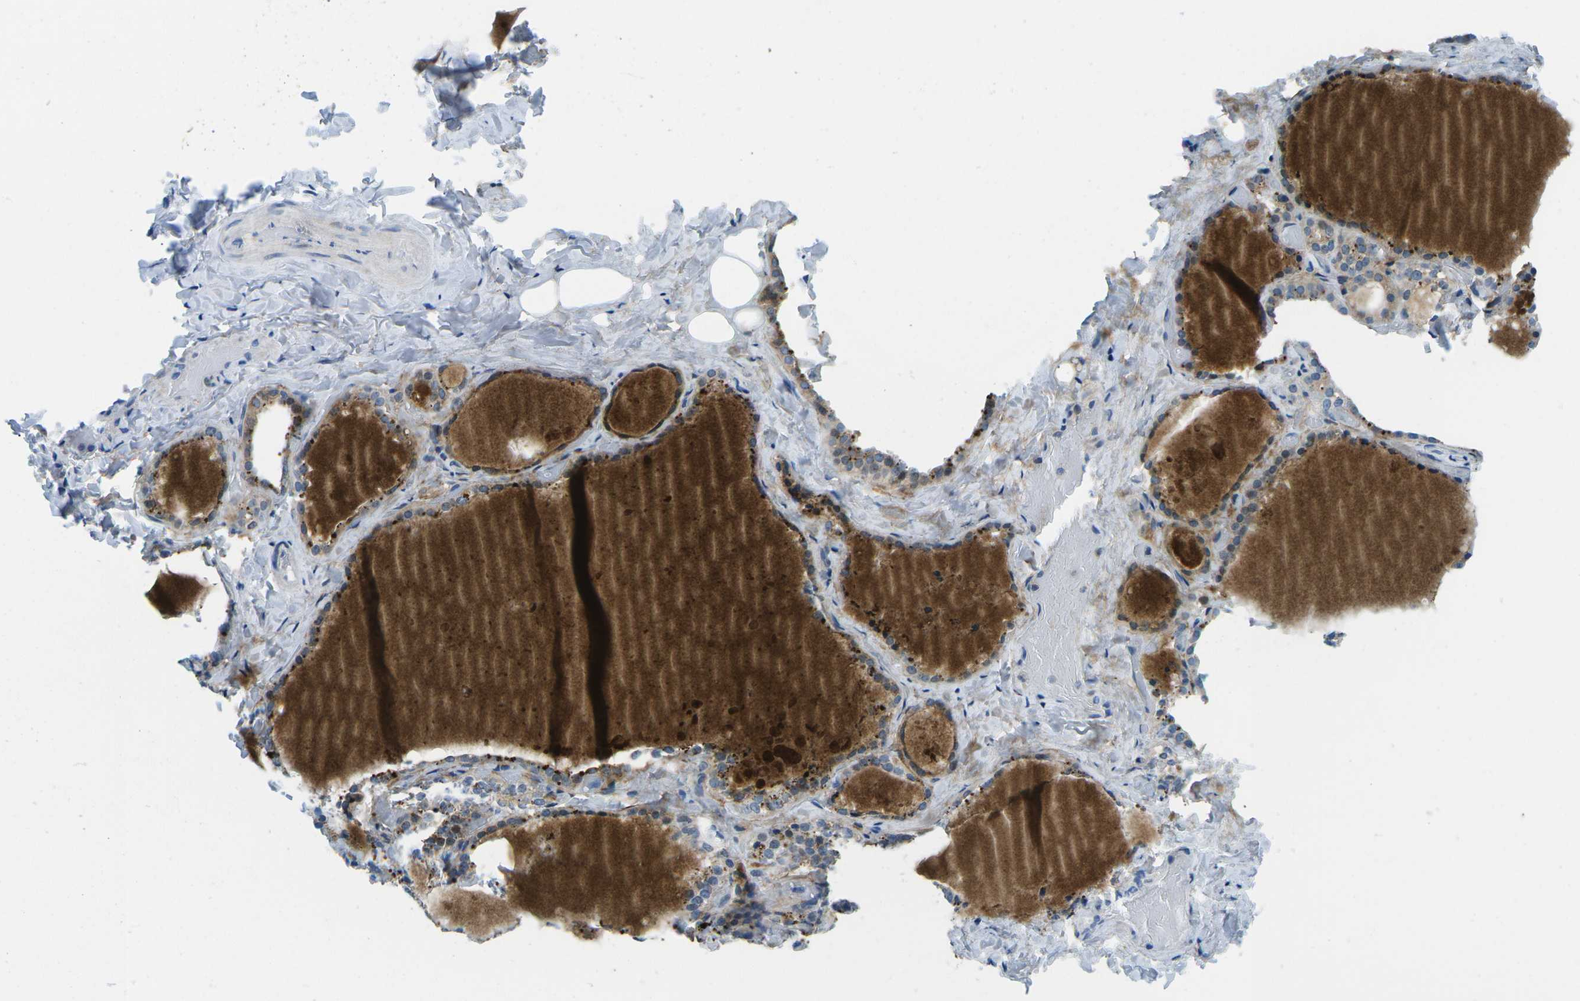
{"staining": {"intensity": "moderate", "quantity": "<25%", "location": "cytoplasmic/membranous"}, "tissue": "thyroid gland", "cell_type": "Glandular cells", "image_type": "normal", "snomed": [{"axis": "morphology", "description": "Normal tissue, NOS"}, {"axis": "topography", "description": "Thyroid gland"}], "caption": "IHC micrograph of normal thyroid gland stained for a protein (brown), which displays low levels of moderate cytoplasmic/membranous positivity in about <25% of glandular cells.", "gene": "CFB", "patient": {"sex": "female", "age": 44}}